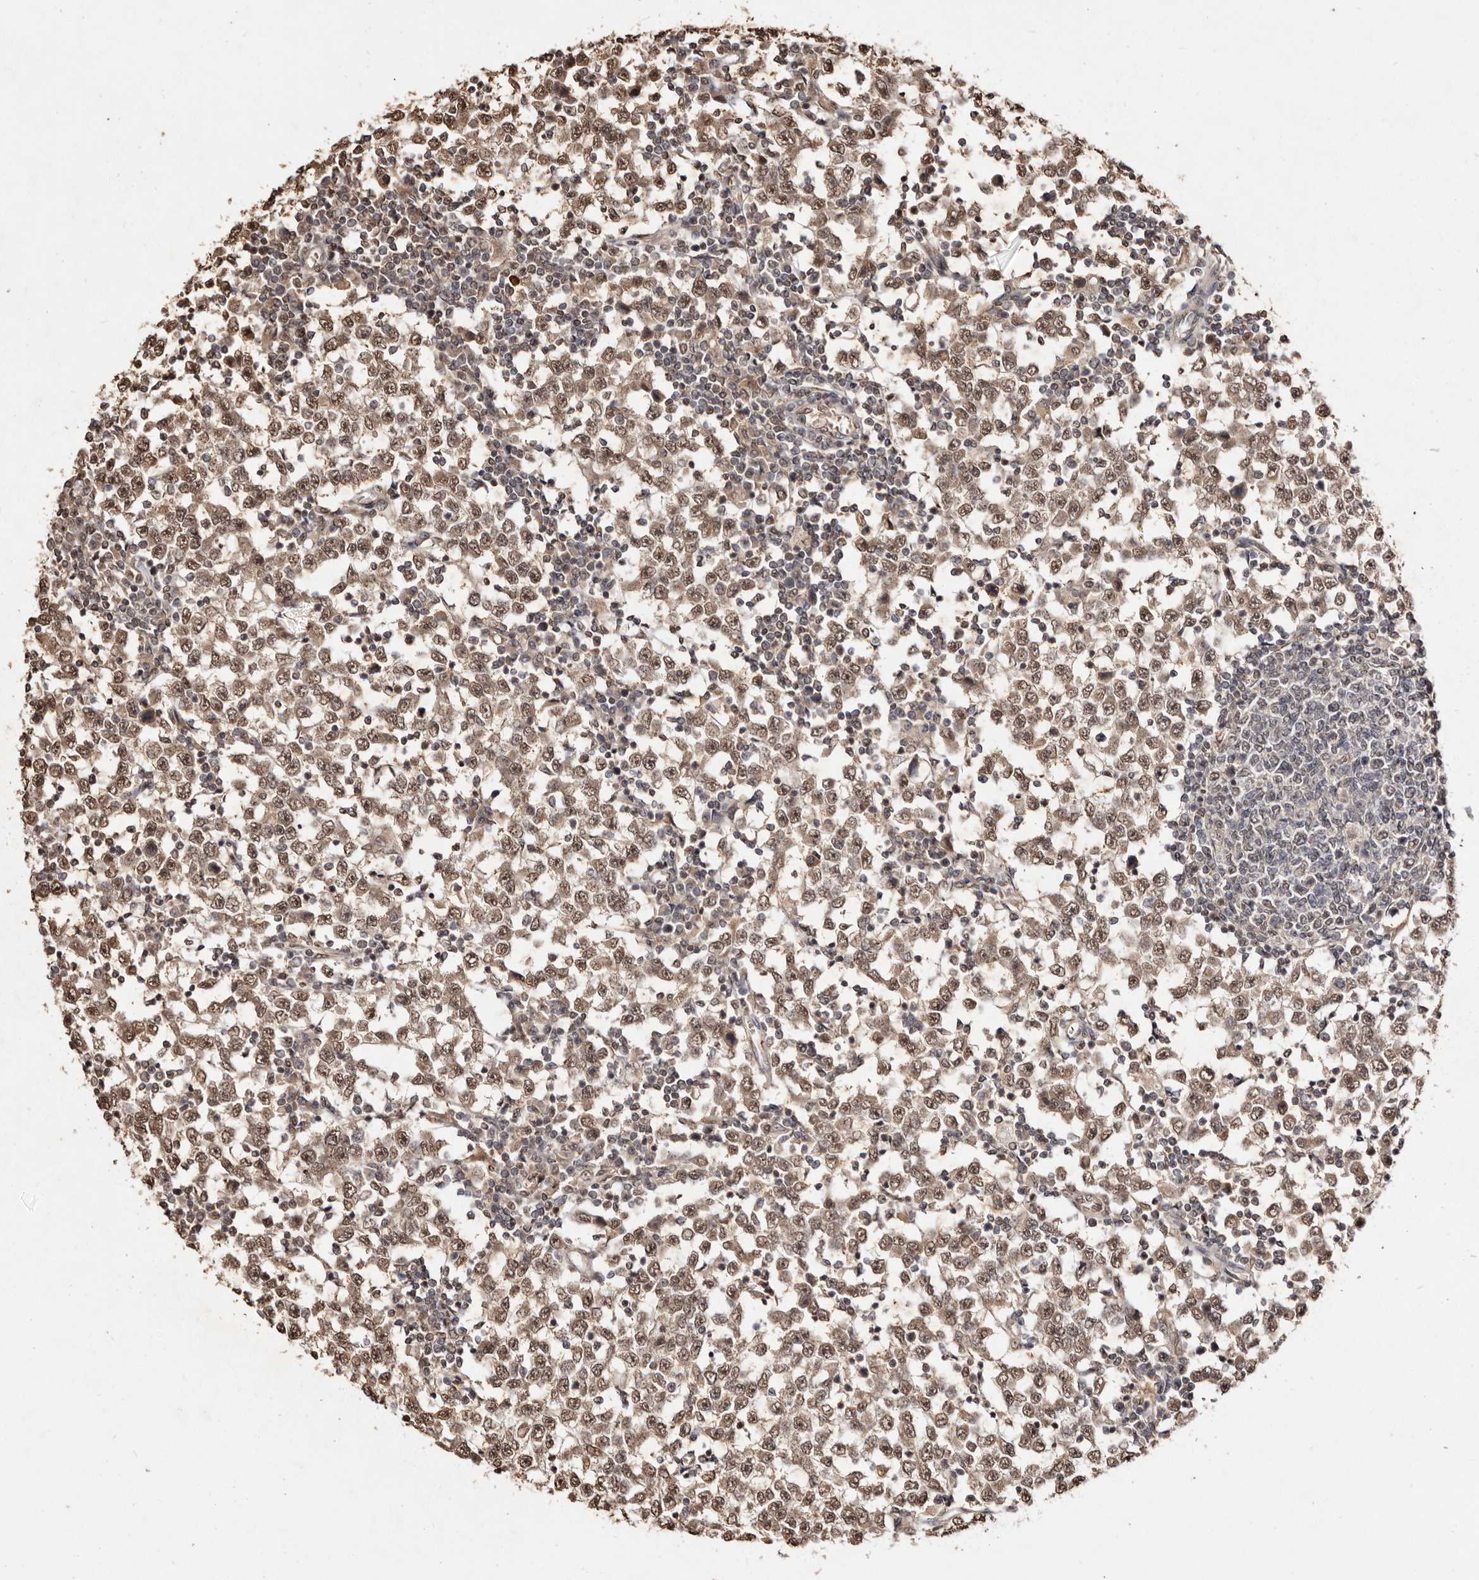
{"staining": {"intensity": "moderate", "quantity": ">75%", "location": "cytoplasmic/membranous,nuclear"}, "tissue": "testis cancer", "cell_type": "Tumor cells", "image_type": "cancer", "snomed": [{"axis": "morphology", "description": "Seminoma, NOS"}, {"axis": "topography", "description": "Testis"}], "caption": "This photomicrograph demonstrates testis seminoma stained with immunohistochemistry to label a protein in brown. The cytoplasmic/membranous and nuclear of tumor cells show moderate positivity for the protein. Nuclei are counter-stained blue.", "gene": "NOTCH1", "patient": {"sex": "male", "age": 65}}